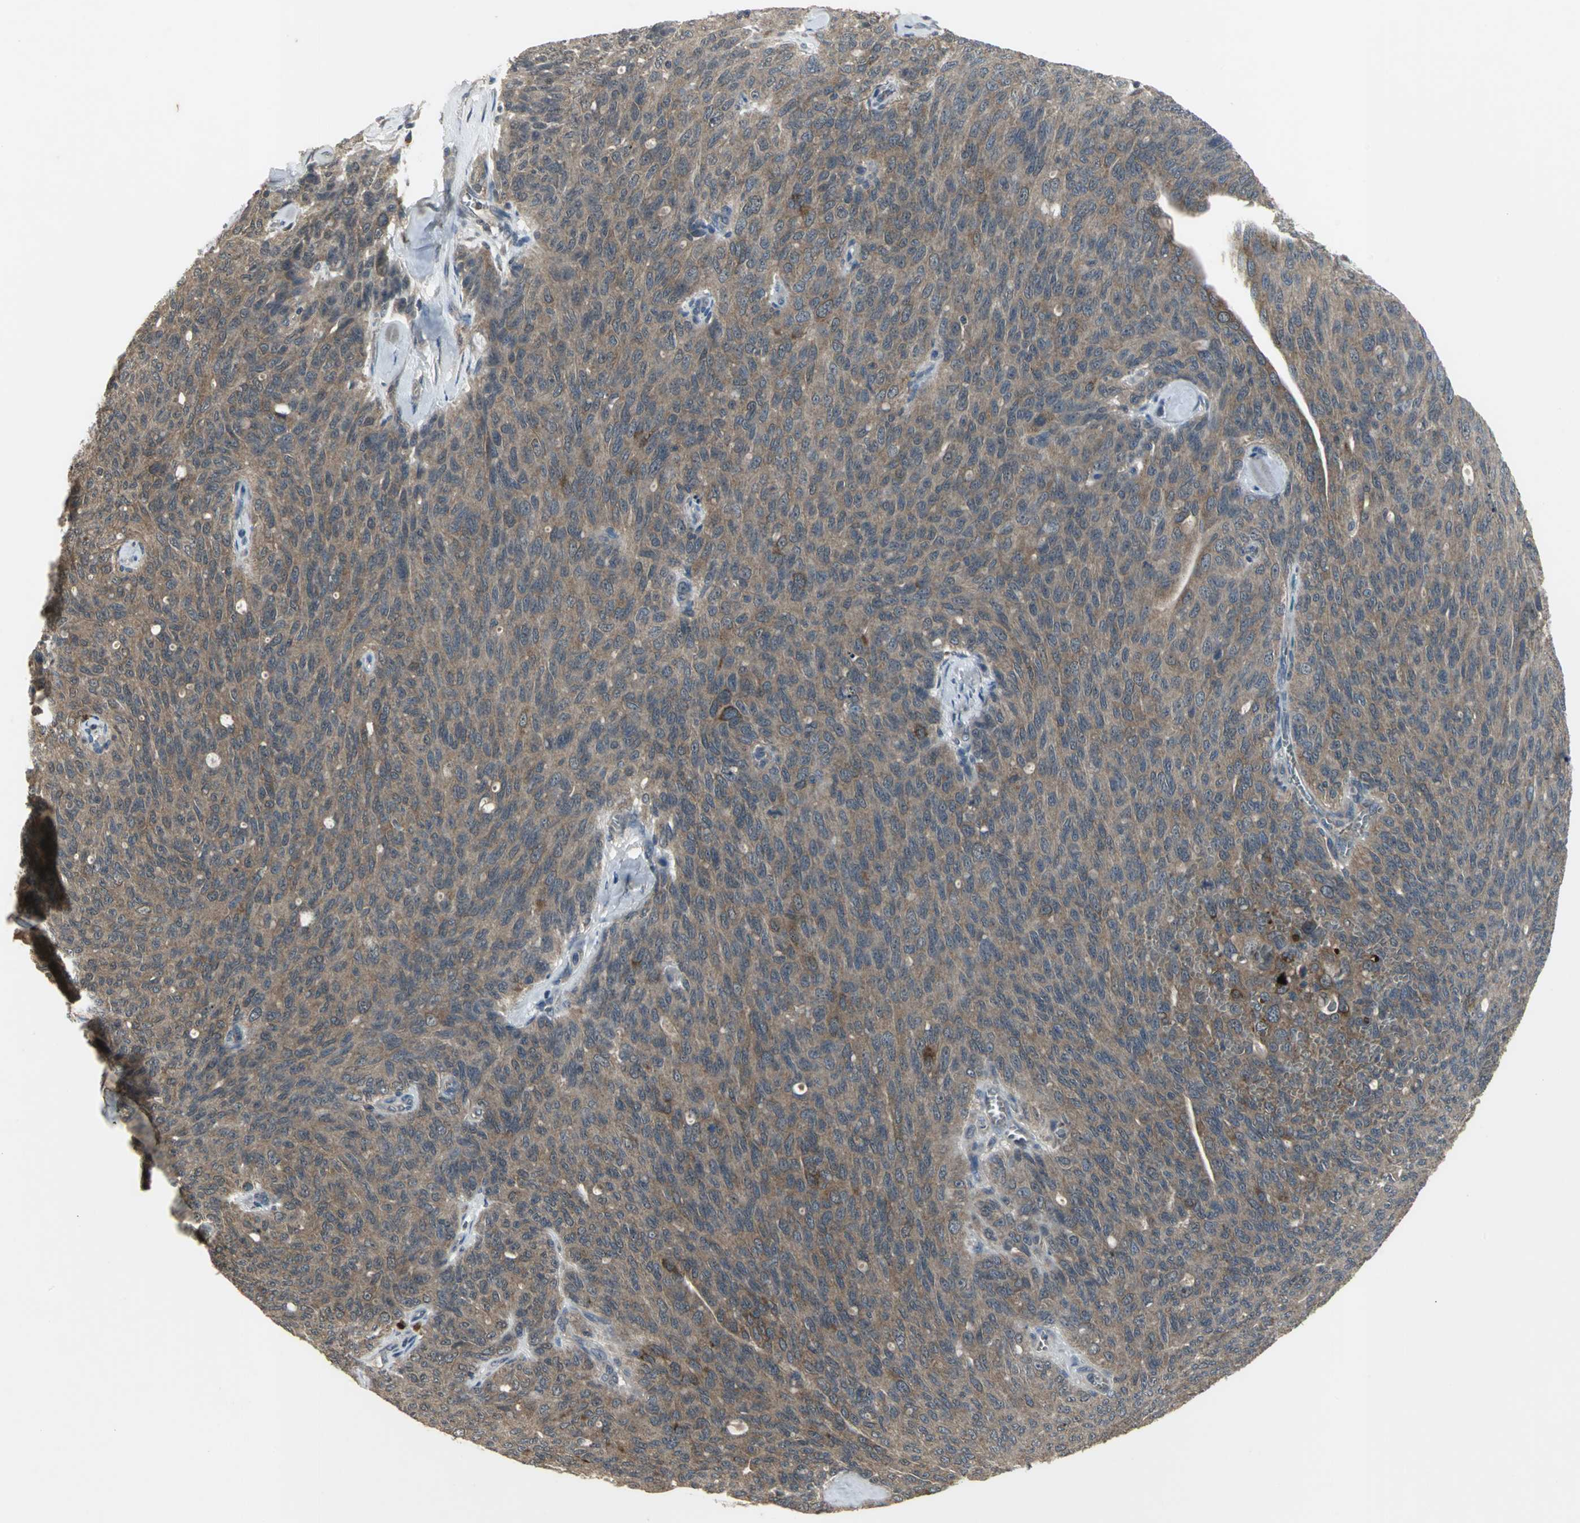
{"staining": {"intensity": "moderate", "quantity": ">75%", "location": "cytoplasmic/membranous"}, "tissue": "ovarian cancer", "cell_type": "Tumor cells", "image_type": "cancer", "snomed": [{"axis": "morphology", "description": "Carcinoma, endometroid"}, {"axis": "topography", "description": "Ovary"}], "caption": "A medium amount of moderate cytoplasmic/membranous expression is present in approximately >75% of tumor cells in endometroid carcinoma (ovarian) tissue. Using DAB (3,3'-diaminobenzidine) (brown) and hematoxylin (blue) stains, captured at high magnification using brightfield microscopy.", "gene": "KEAP1", "patient": {"sex": "female", "age": 60}}